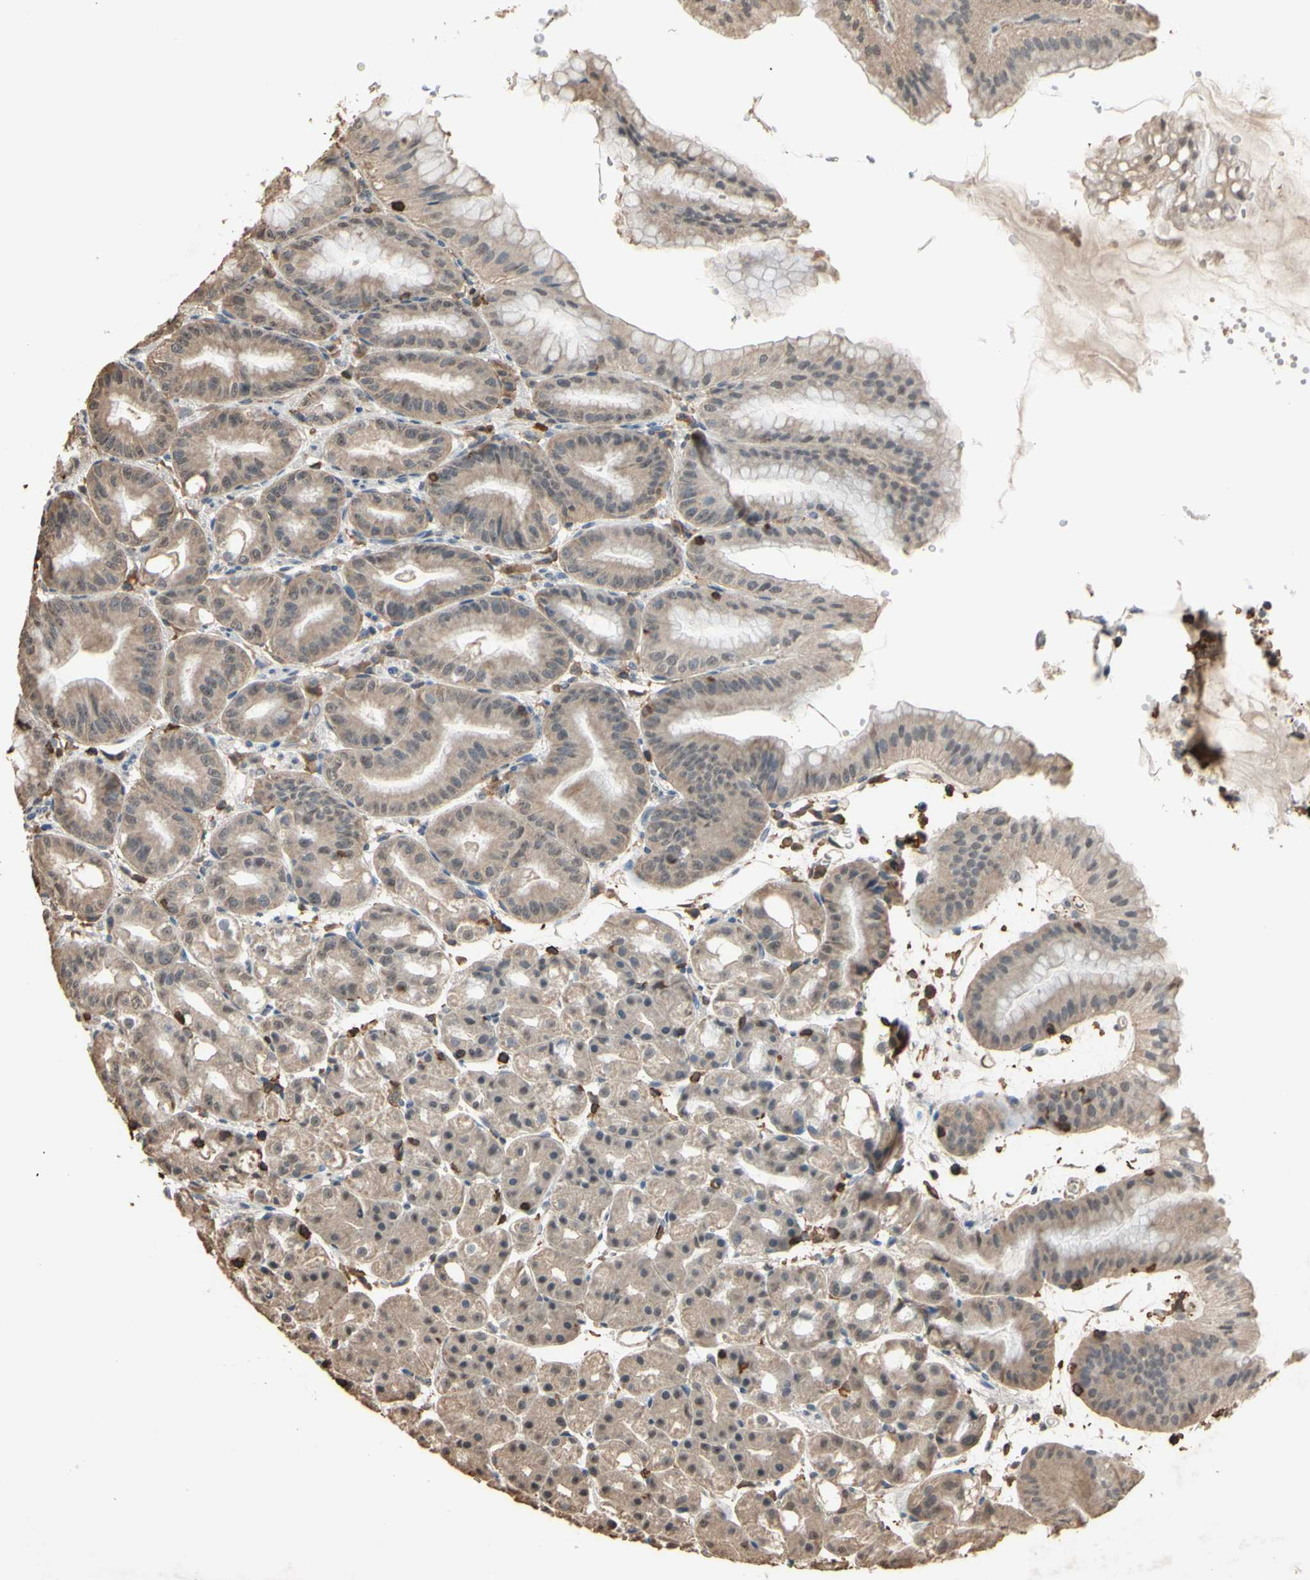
{"staining": {"intensity": "weak", "quantity": ">75%", "location": "cytoplasmic/membranous"}, "tissue": "stomach", "cell_type": "Glandular cells", "image_type": "normal", "snomed": [{"axis": "morphology", "description": "Normal tissue, NOS"}, {"axis": "topography", "description": "Stomach, lower"}], "caption": "The micrograph exhibits staining of unremarkable stomach, revealing weak cytoplasmic/membranous protein positivity (brown color) within glandular cells. Immunohistochemistry stains the protein of interest in brown and the nuclei are stained blue.", "gene": "TNFSF13B", "patient": {"sex": "male", "age": 71}}